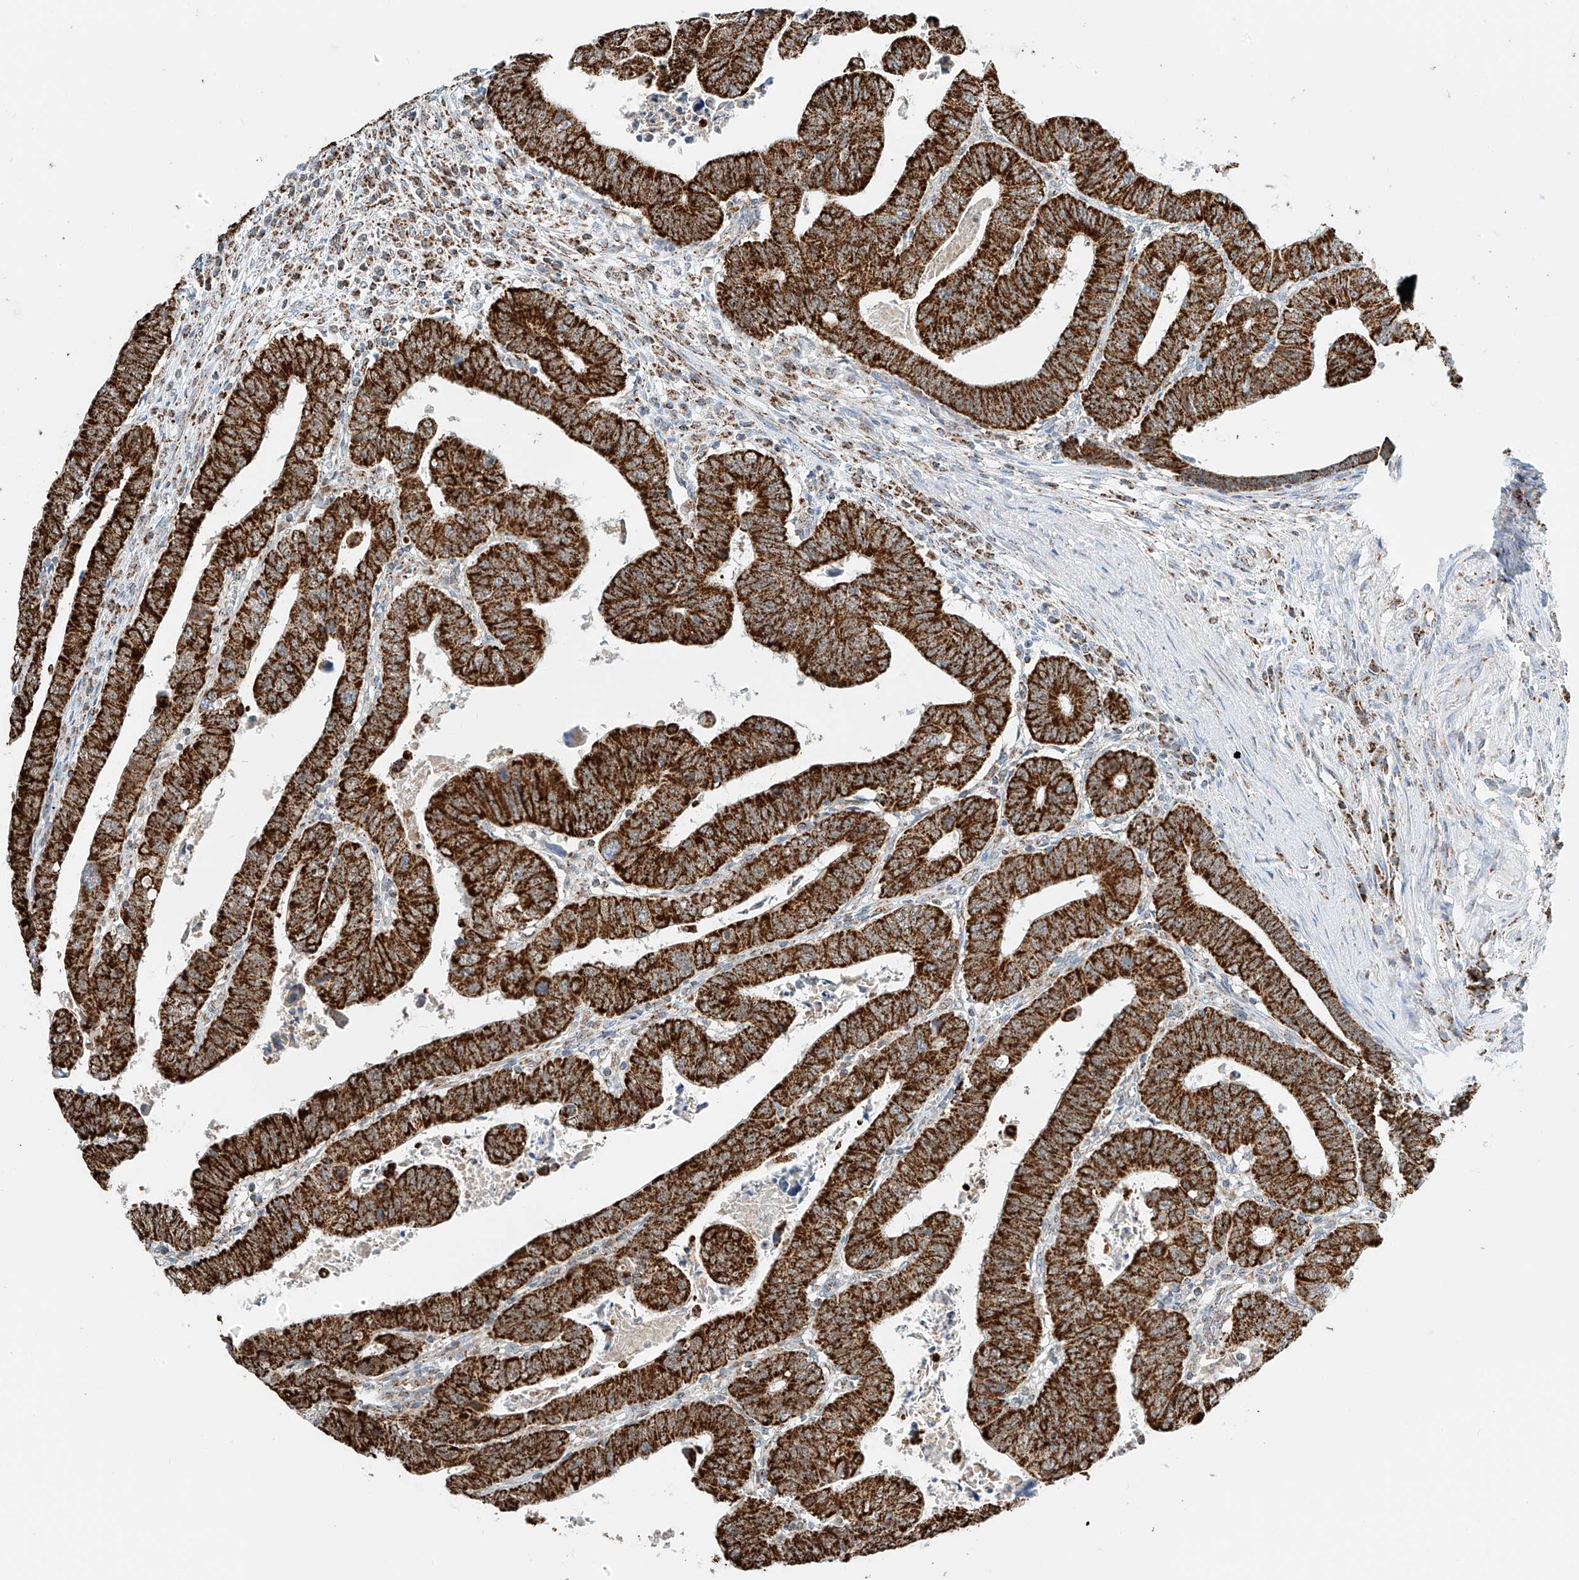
{"staining": {"intensity": "strong", "quantity": ">75%", "location": "cytoplasmic/membranous"}, "tissue": "colorectal cancer", "cell_type": "Tumor cells", "image_type": "cancer", "snomed": [{"axis": "morphology", "description": "Normal tissue, NOS"}, {"axis": "morphology", "description": "Adenocarcinoma, NOS"}, {"axis": "topography", "description": "Rectum"}], "caption": "A high amount of strong cytoplasmic/membranous staining is seen in about >75% of tumor cells in colorectal cancer (adenocarcinoma) tissue.", "gene": "PPA2", "patient": {"sex": "female", "age": 65}}